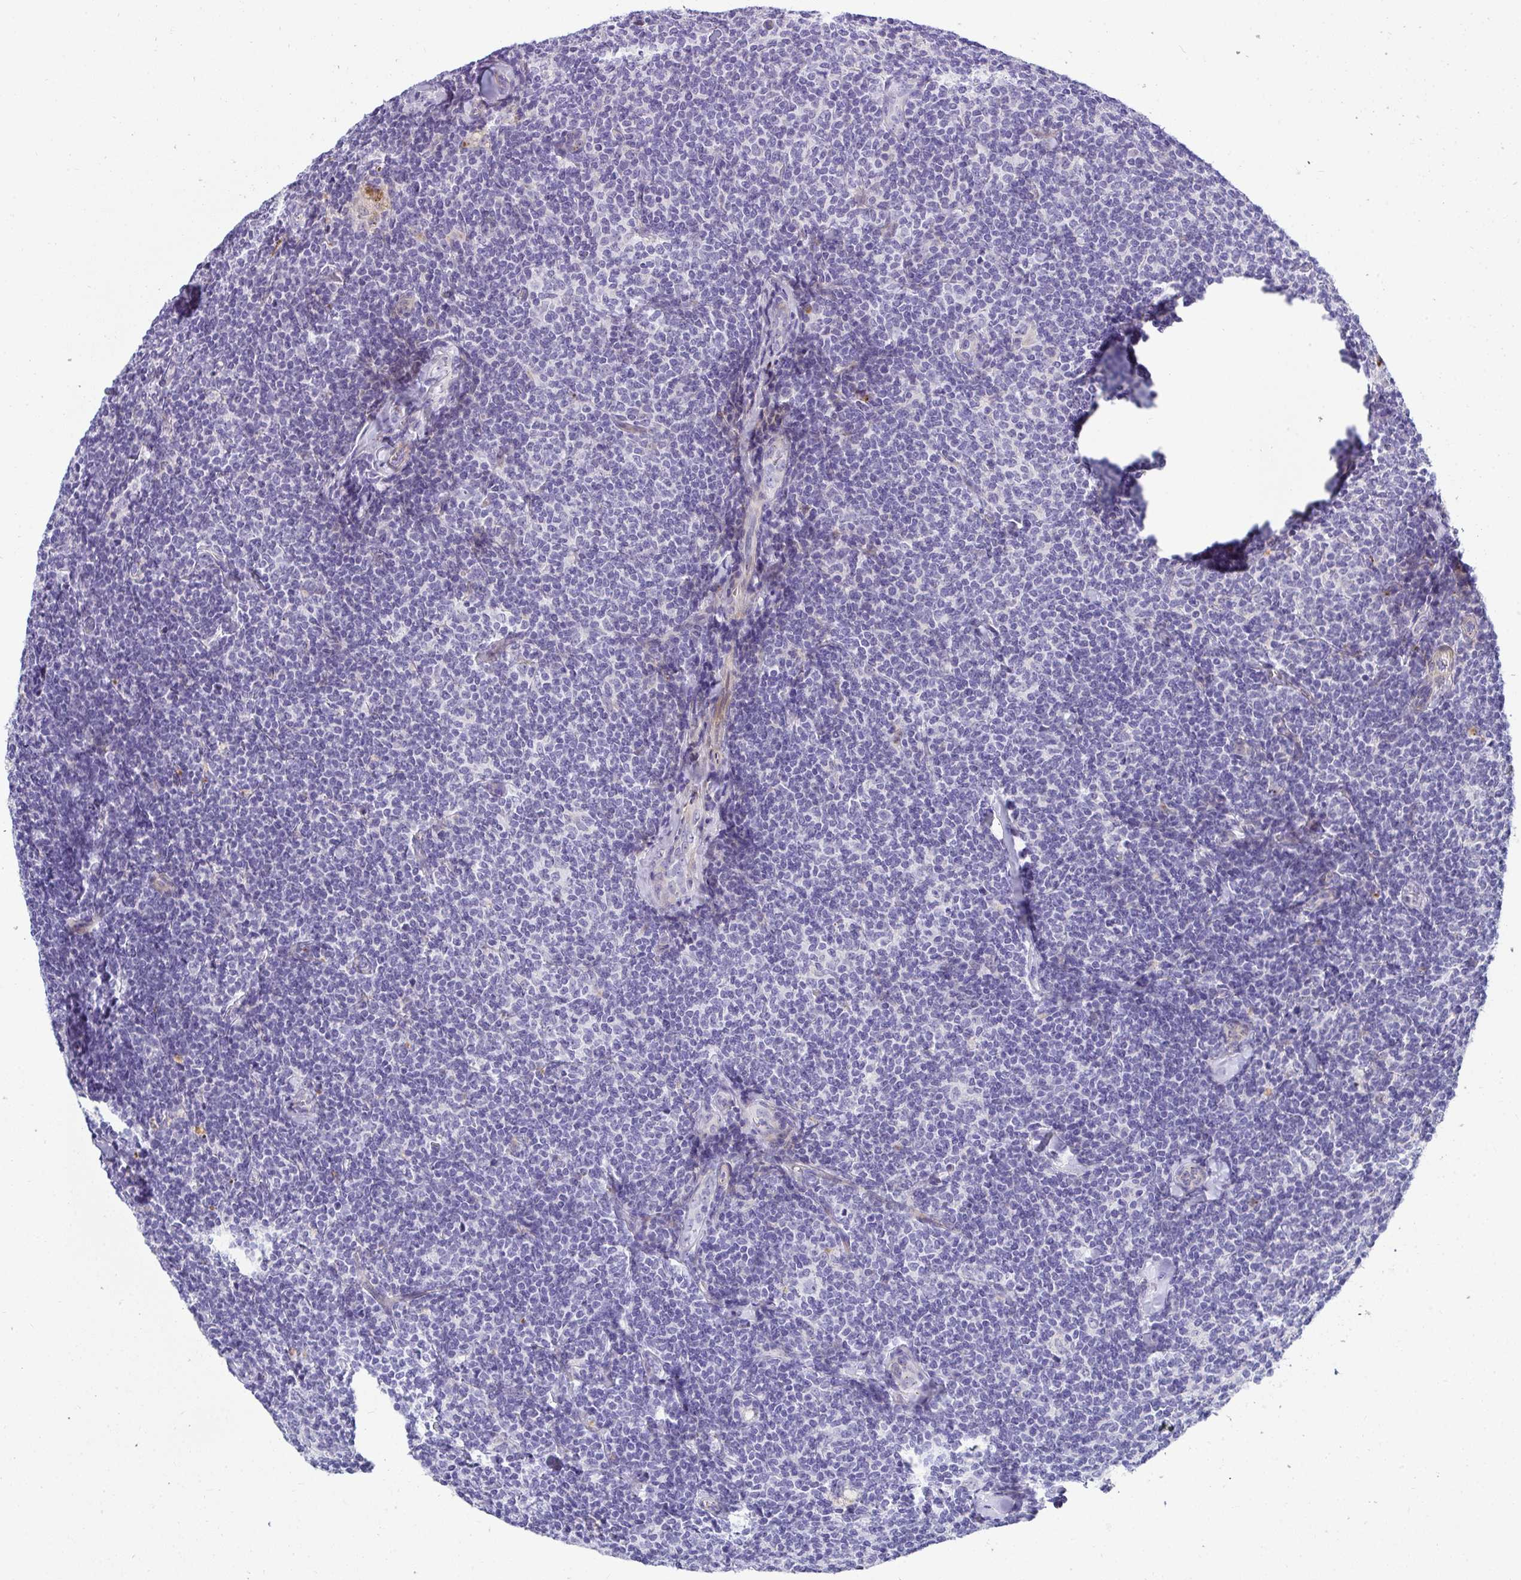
{"staining": {"intensity": "negative", "quantity": "none", "location": "none"}, "tissue": "lymphoma", "cell_type": "Tumor cells", "image_type": "cancer", "snomed": [{"axis": "morphology", "description": "Malignant lymphoma, non-Hodgkin's type, Low grade"}, {"axis": "topography", "description": "Lymph node"}], "caption": "Tumor cells are negative for protein expression in human malignant lymphoma, non-Hodgkin's type (low-grade).", "gene": "AK5", "patient": {"sex": "female", "age": 56}}